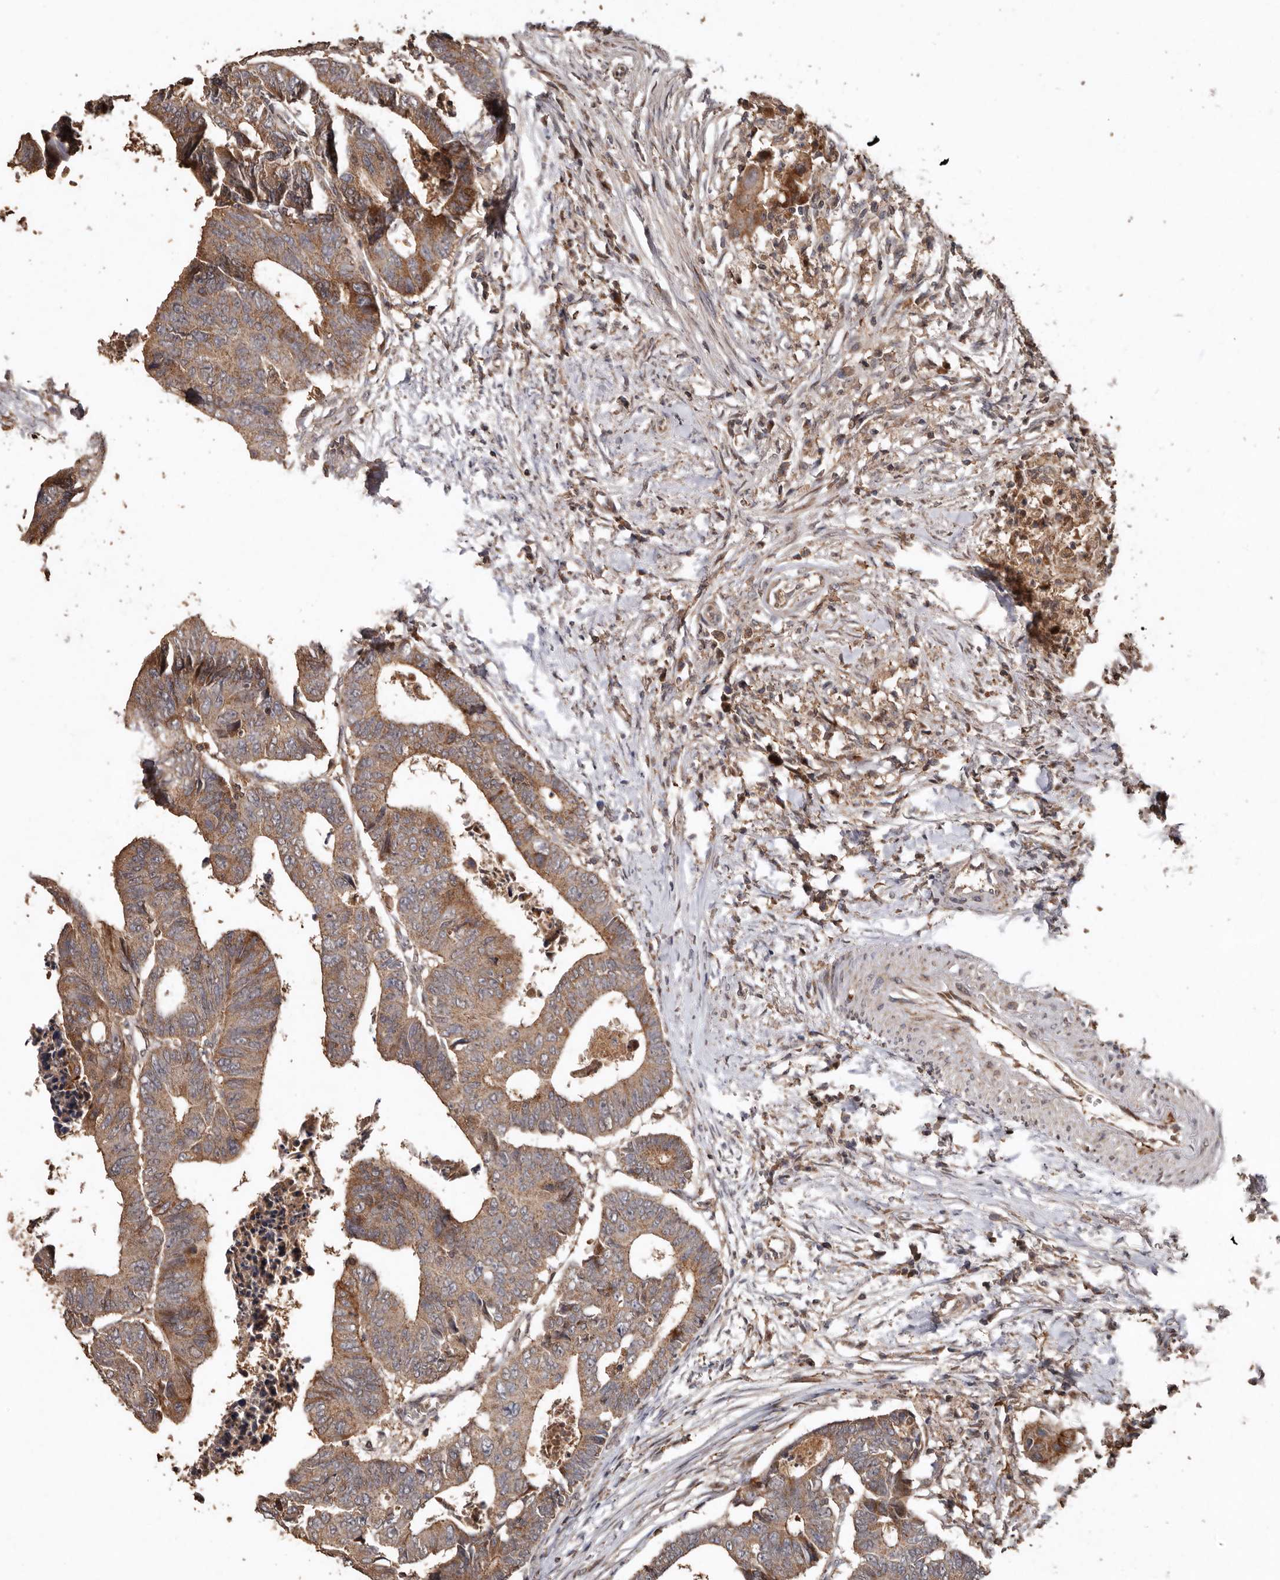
{"staining": {"intensity": "moderate", "quantity": ">75%", "location": "cytoplasmic/membranous"}, "tissue": "colorectal cancer", "cell_type": "Tumor cells", "image_type": "cancer", "snomed": [{"axis": "morphology", "description": "Adenocarcinoma, NOS"}, {"axis": "topography", "description": "Rectum"}], "caption": "The photomicrograph shows immunohistochemical staining of colorectal cancer. There is moderate cytoplasmic/membranous positivity is present in about >75% of tumor cells.", "gene": "RANBP17", "patient": {"sex": "female", "age": 65}}